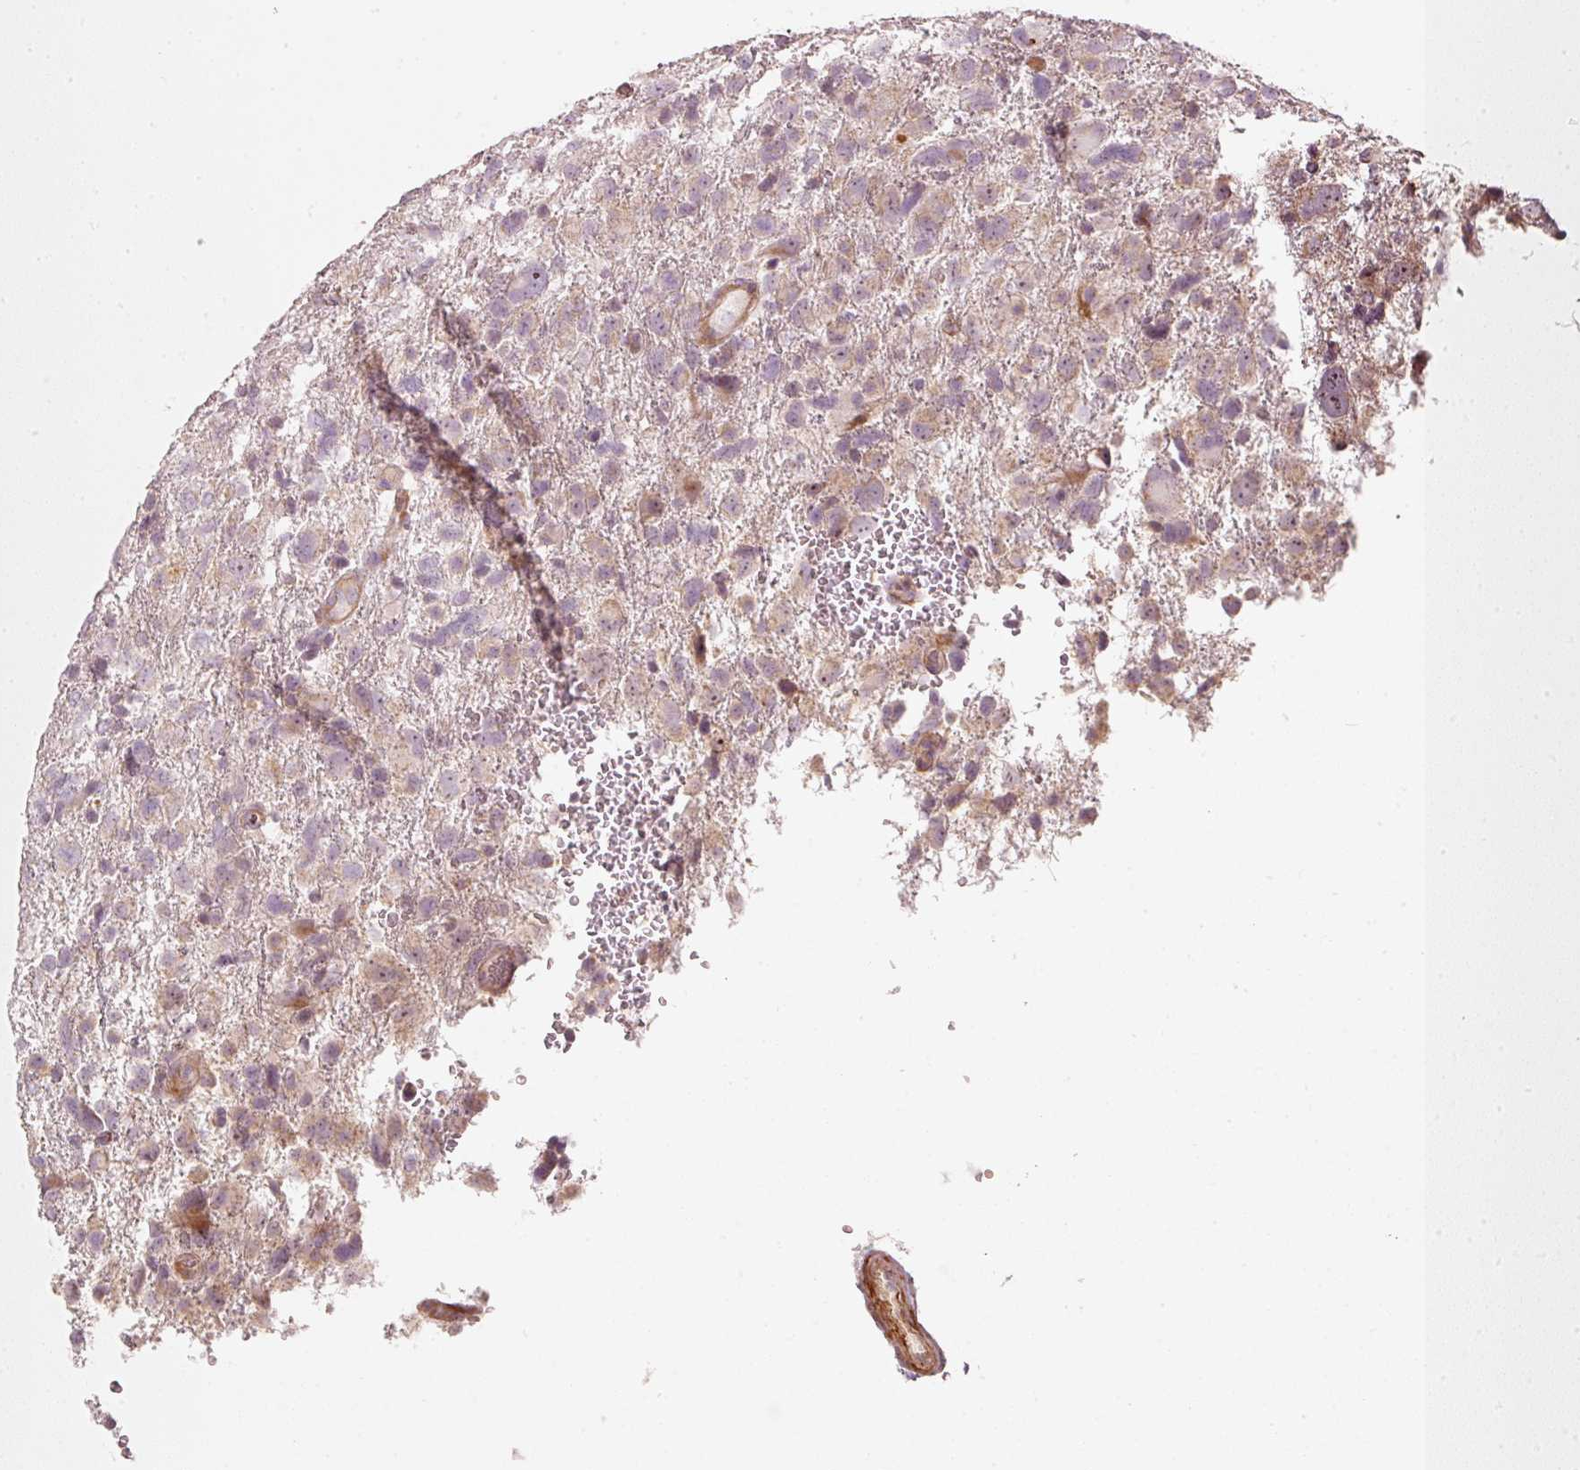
{"staining": {"intensity": "weak", "quantity": "<25%", "location": "cytoplasmic/membranous"}, "tissue": "glioma", "cell_type": "Tumor cells", "image_type": "cancer", "snomed": [{"axis": "morphology", "description": "Glioma, malignant, High grade"}, {"axis": "topography", "description": "Brain"}], "caption": "A micrograph of human malignant glioma (high-grade) is negative for staining in tumor cells.", "gene": "KCNQ1", "patient": {"sex": "male", "age": 61}}